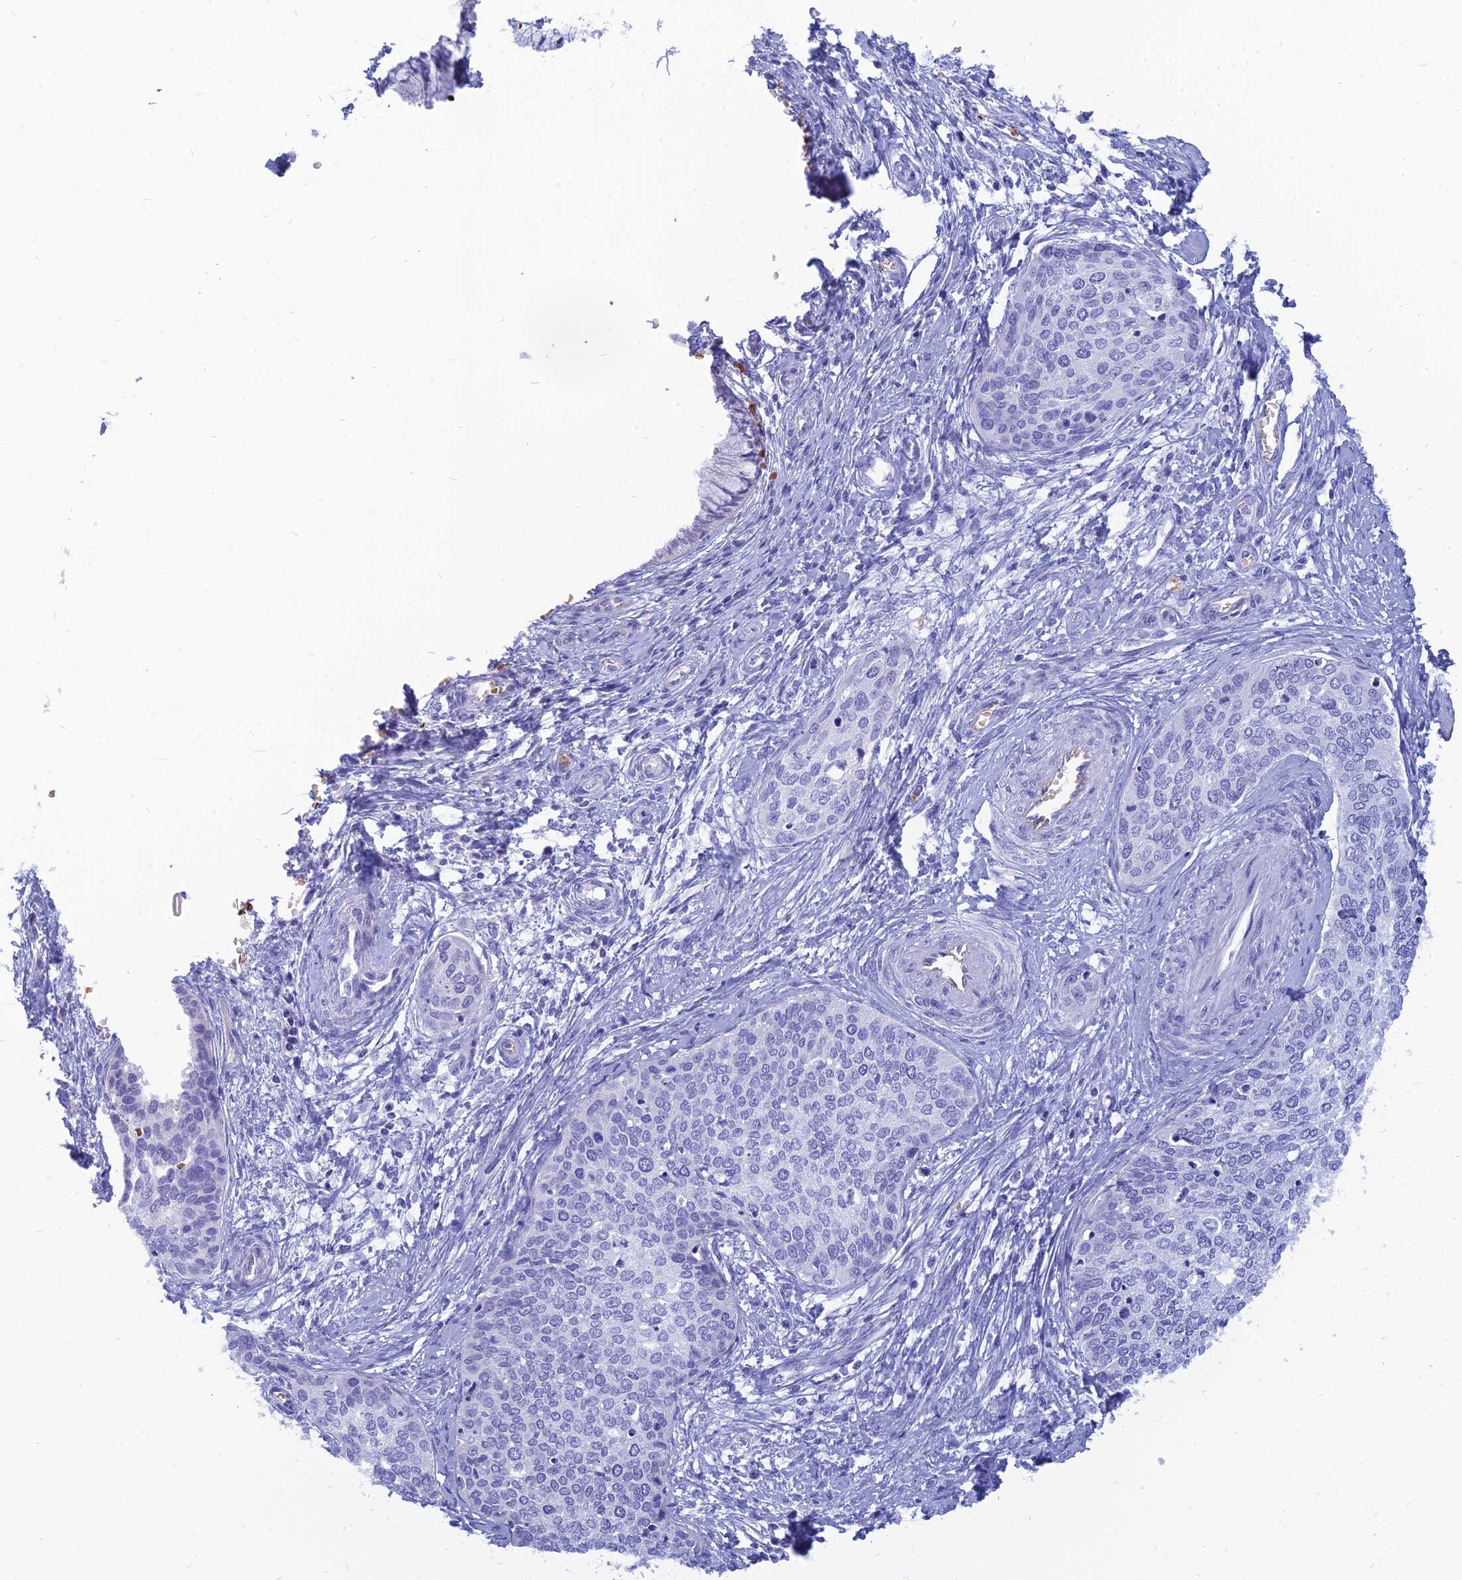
{"staining": {"intensity": "negative", "quantity": "none", "location": "none"}, "tissue": "cervical cancer", "cell_type": "Tumor cells", "image_type": "cancer", "snomed": [{"axis": "morphology", "description": "Squamous cell carcinoma, NOS"}, {"axis": "topography", "description": "Cervix"}], "caption": "Histopathology image shows no protein expression in tumor cells of cervical squamous cell carcinoma tissue. The staining was performed using DAB to visualize the protein expression in brown, while the nuclei were stained in blue with hematoxylin (Magnification: 20x).", "gene": "HHAT", "patient": {"sex": "female", "age": 37}}